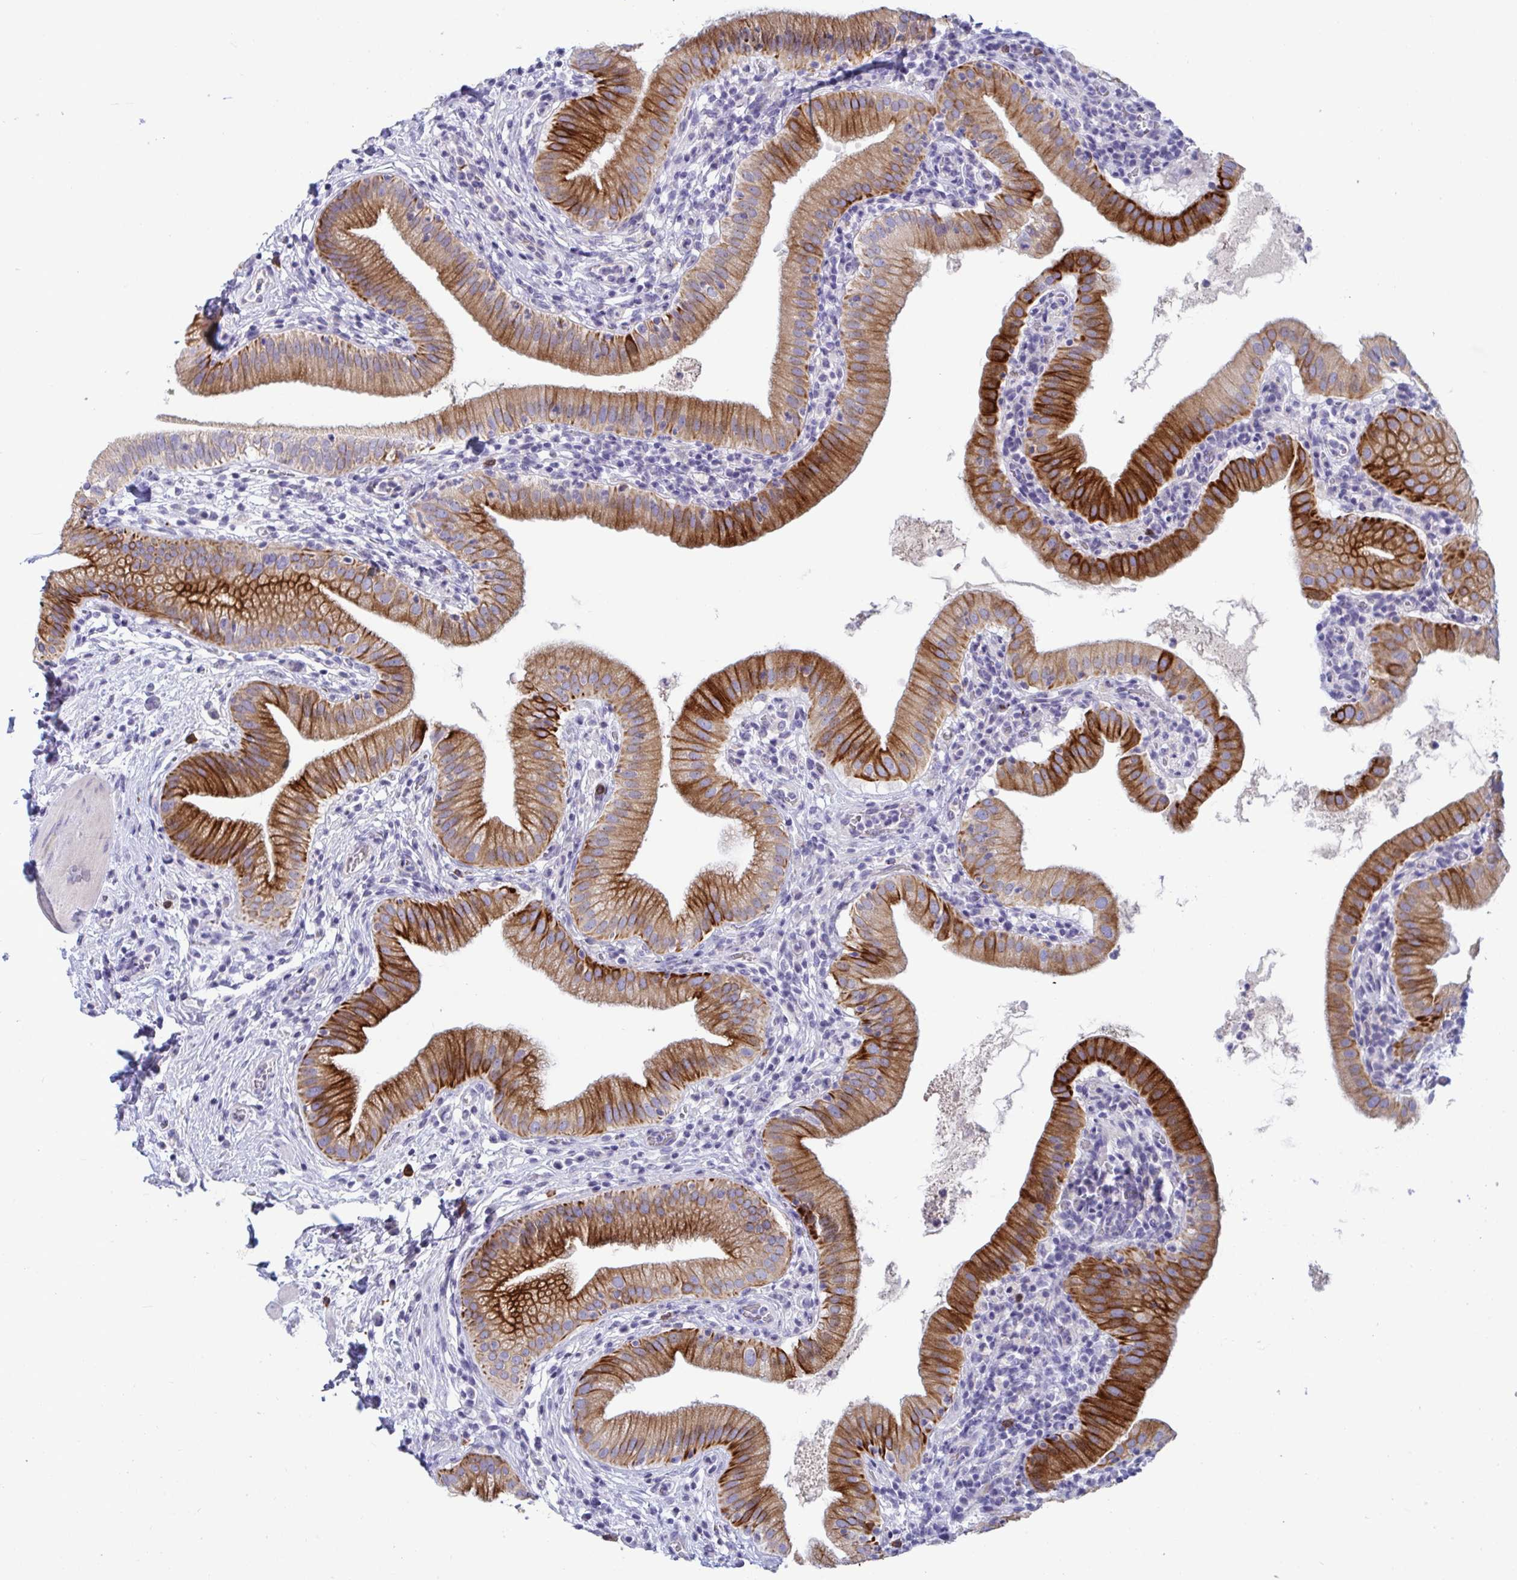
{"staining": {"intensity": "strong", "quantity": ">75%", "location": "cytoplasmic/membranous"}, "tissue": "gallbladder", "cell_type": "Glandular cells", "image_type": "normal", "snomed": [{"axis": "morphology", "description": "Normal tissue, NOS"}, {"axis": "topography", "description": "Gallbladder"}], "caption": "The immunohistochemical stain labels strong cytoplasmic/membranous positivity in glandular cells of benign gallbladder. (Stains: DAB in brown, nuclei in blue, Microscopy: brightfield microscopy at high magnification).", "gene": "TAS2R38", "patient": {"sex": "female", "age": 65}}